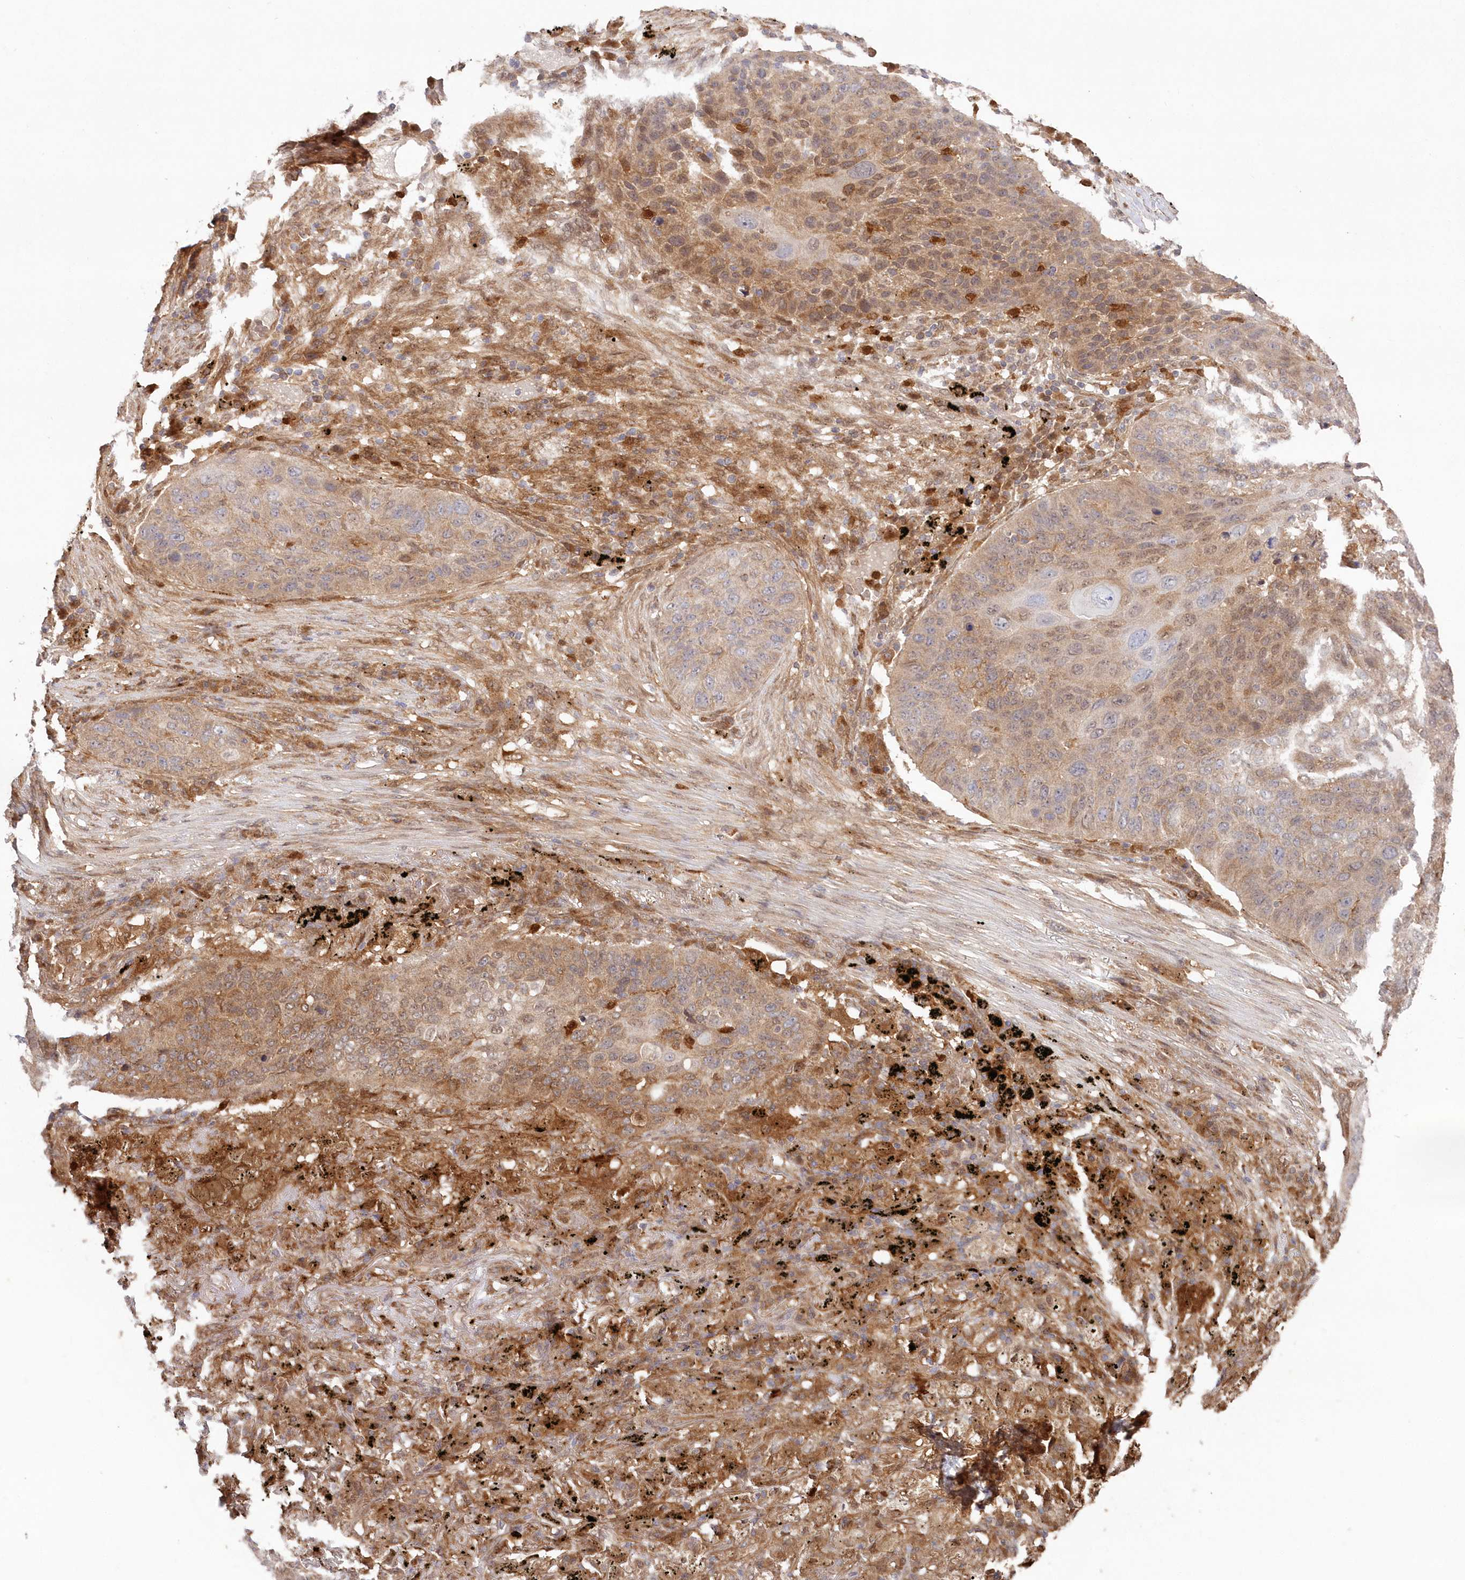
{"staining": {"intensity": "weak", "quantity": "<25%", "location": "cytoplasmic/membranous"}, "tissue": "lung cancer", "cell_type": "Tumor cells", "image_type": "cancer", "snomed": [{"axis": "morphology", "description": "Squamous cell carcinoma, NOS"}, {"axis": "topography", "description": "Lung"}], "caption": "Immunohistochemical staining of squamous cell carcinoma (lung) displays no significant staining in tumor cells.", "gene": "GBE1", "patient": {"sex": "female", "age": 63}}